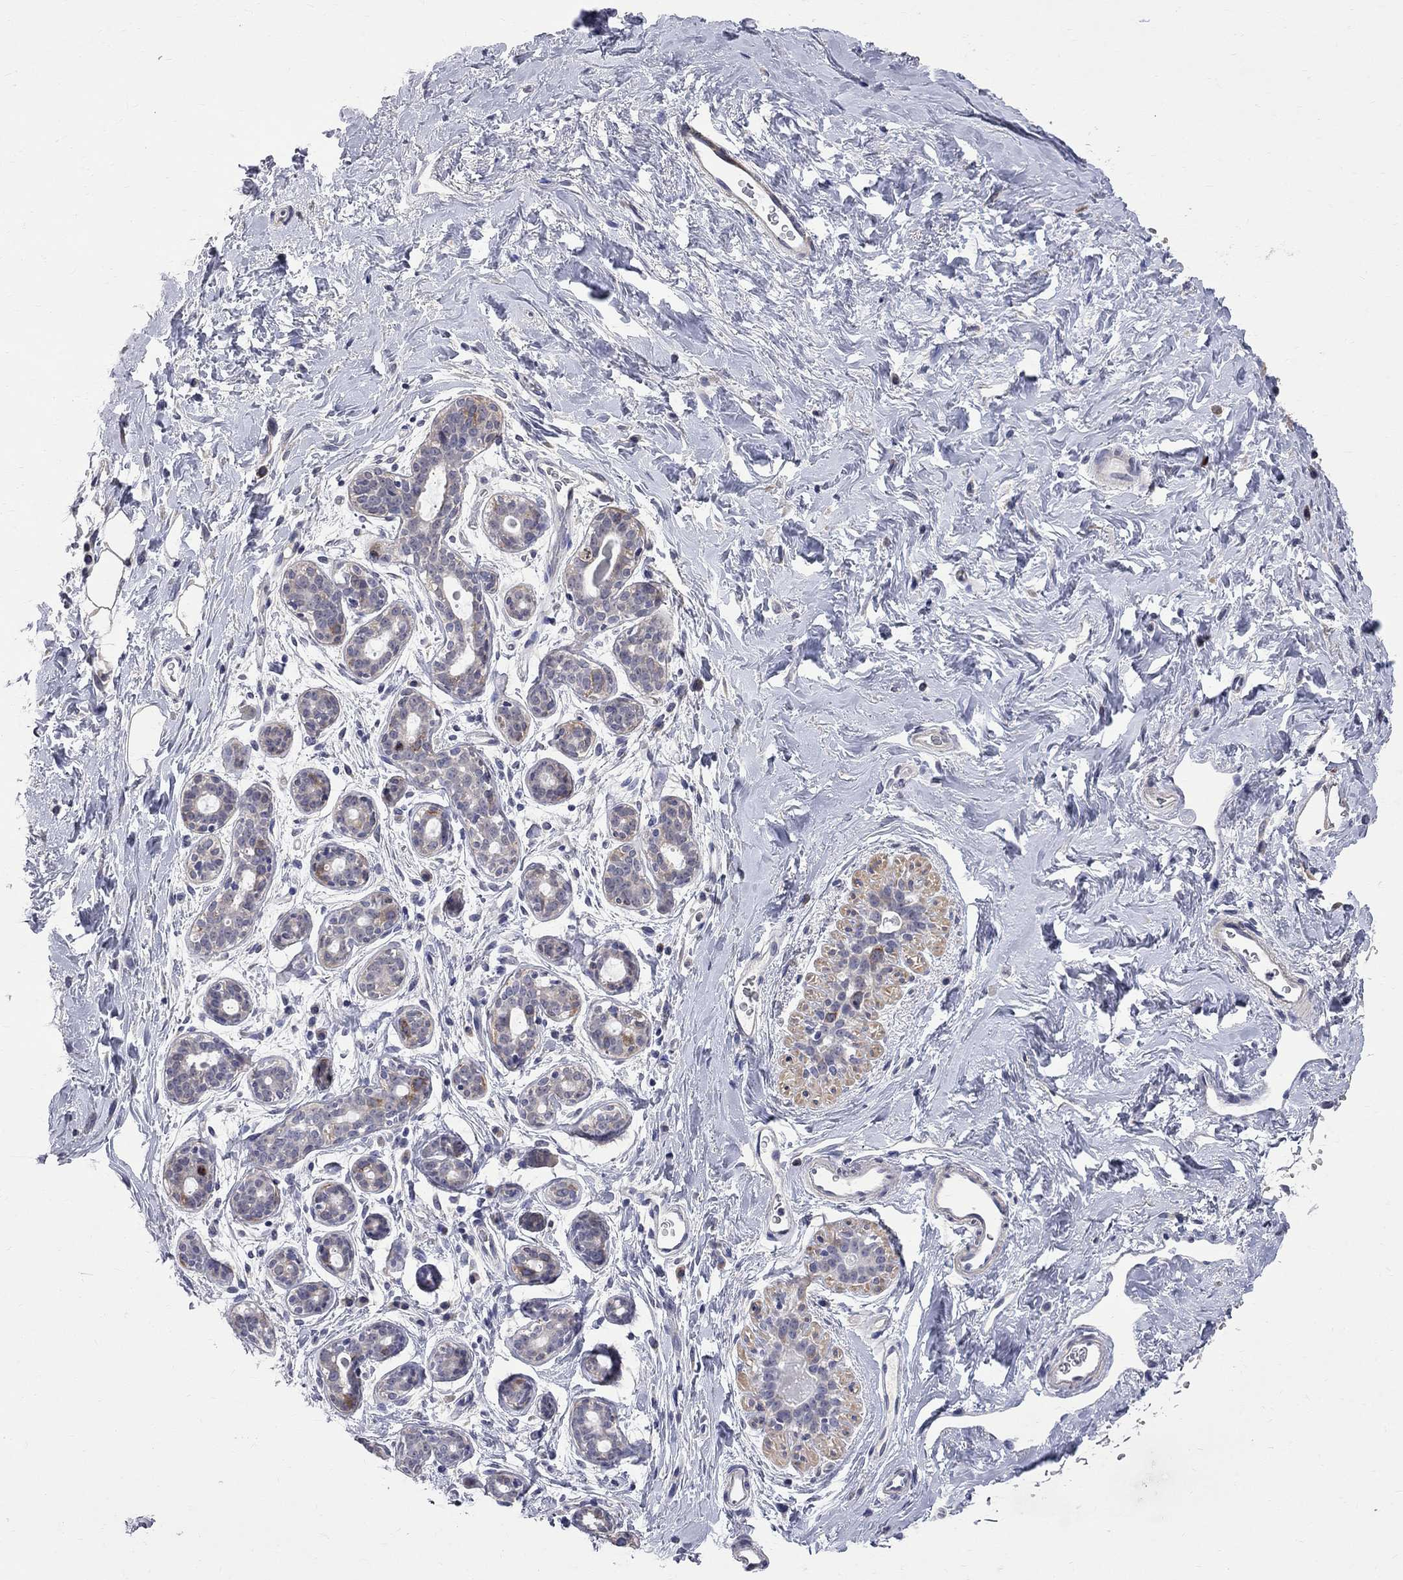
{"staining": {"intensity": "negative", "quantity": "none", "location": "none"}, "tissue": "breast", "cell_type": "Adipocytes", "image_type": "normal", "snomed": [{"axis": "morphology", "description": "Normal tissue, NOS"}, {"axis": "topography", "description": "Breast"}], "caption": "IHC image of normal breast stained for a protein (brown), which demonstrates no positivity in adipocytes.", "gene": "CKAP2", "patient": {"sex": "female", "age": 43}}